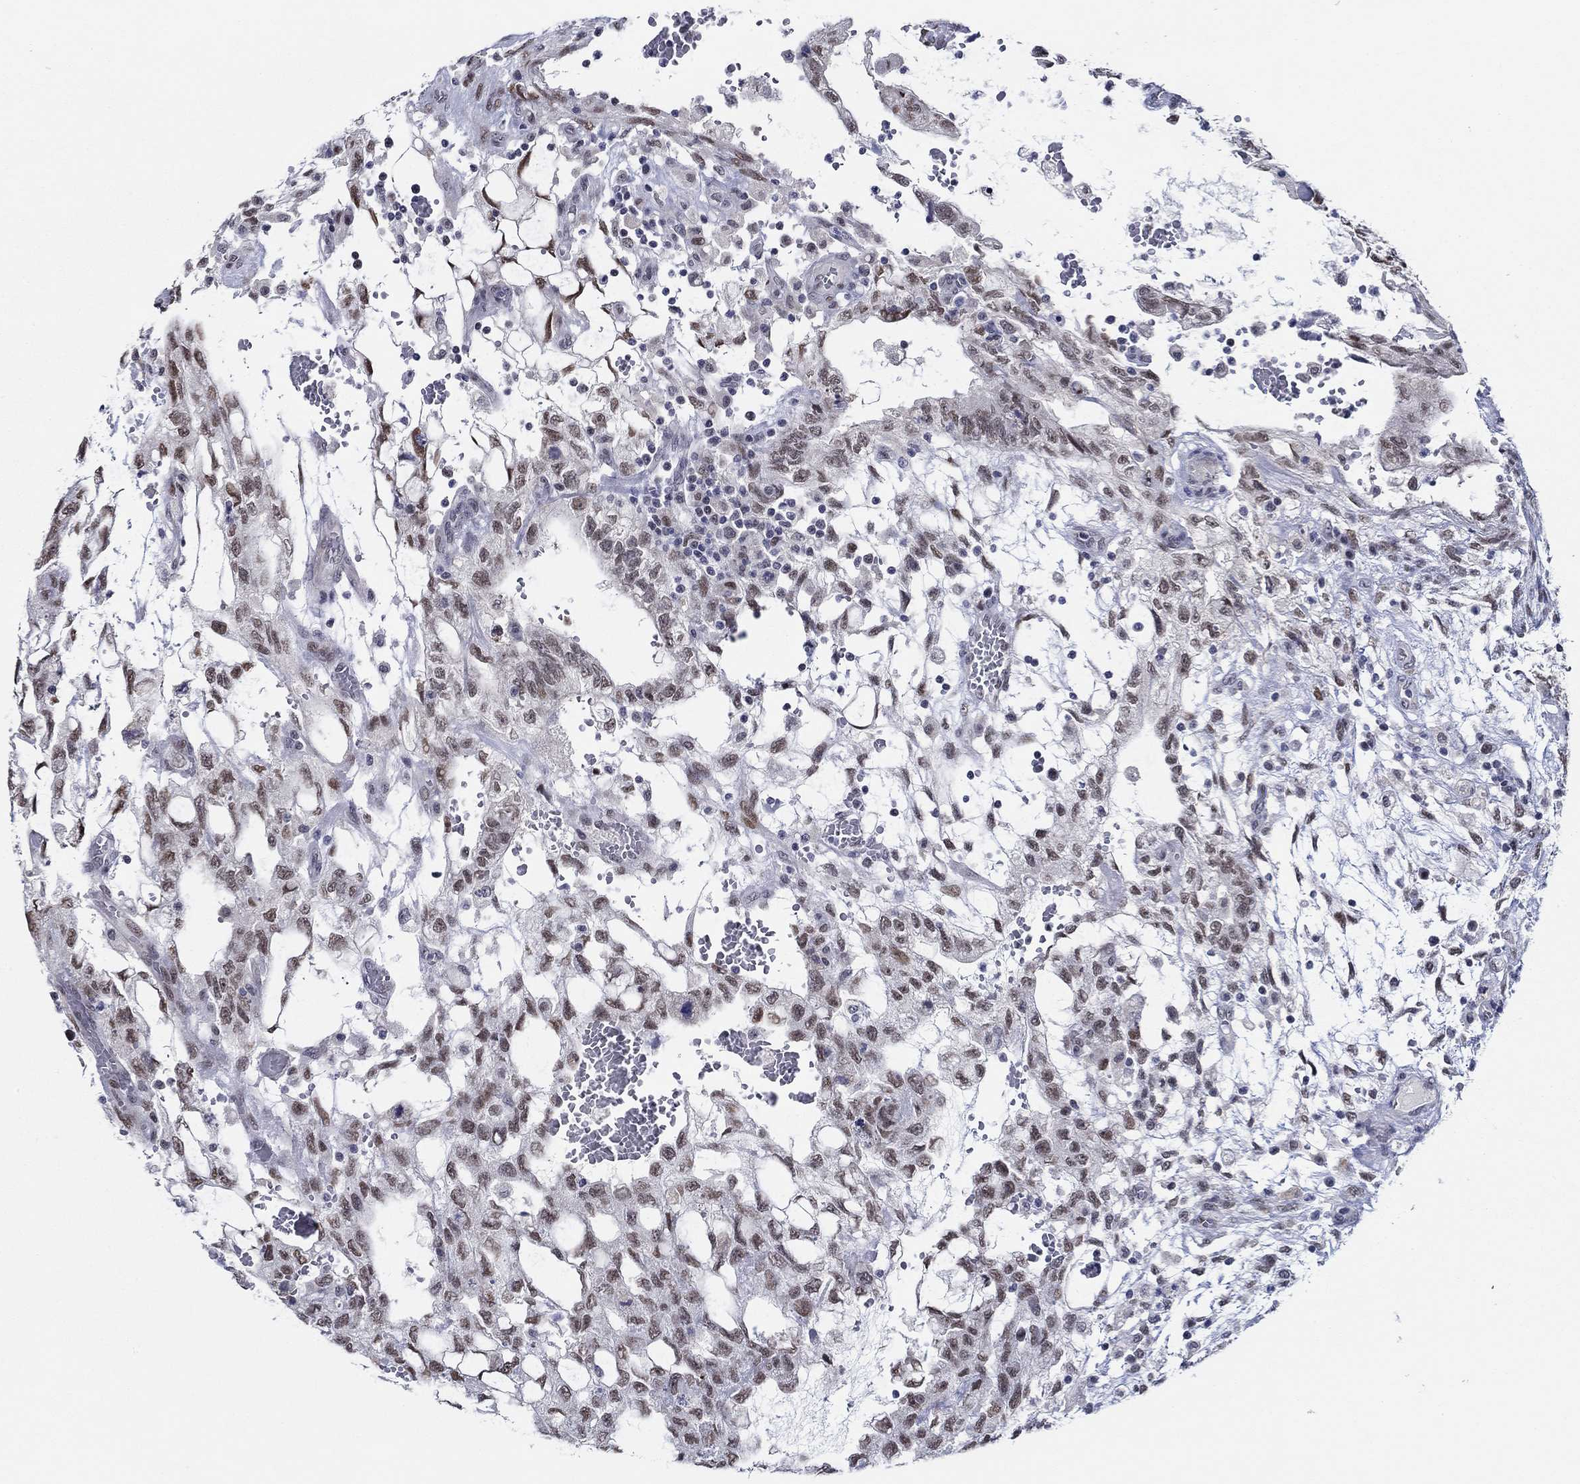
{"staining": {"intensity": "moderate", "quantity": ">75%", "location": "nuclear"}, "tissue": "testis cancer", "cell_type": "Tumor cells", "image_type": "cancer", "snomed": [{"axis": "morphology", "description": "Carcinoma, Embryonal, NOS"}, {"axis": "topography", "description": "Testis"}], "caption": "Approximately >75% of tumor cells in human embryonal carcinoma (testis) show moderate nuclear protein staining as visualized by brown immunohistochemical staining.", "gene": "SLC34A1", "patient": {"sex": "male", "age": 32}}